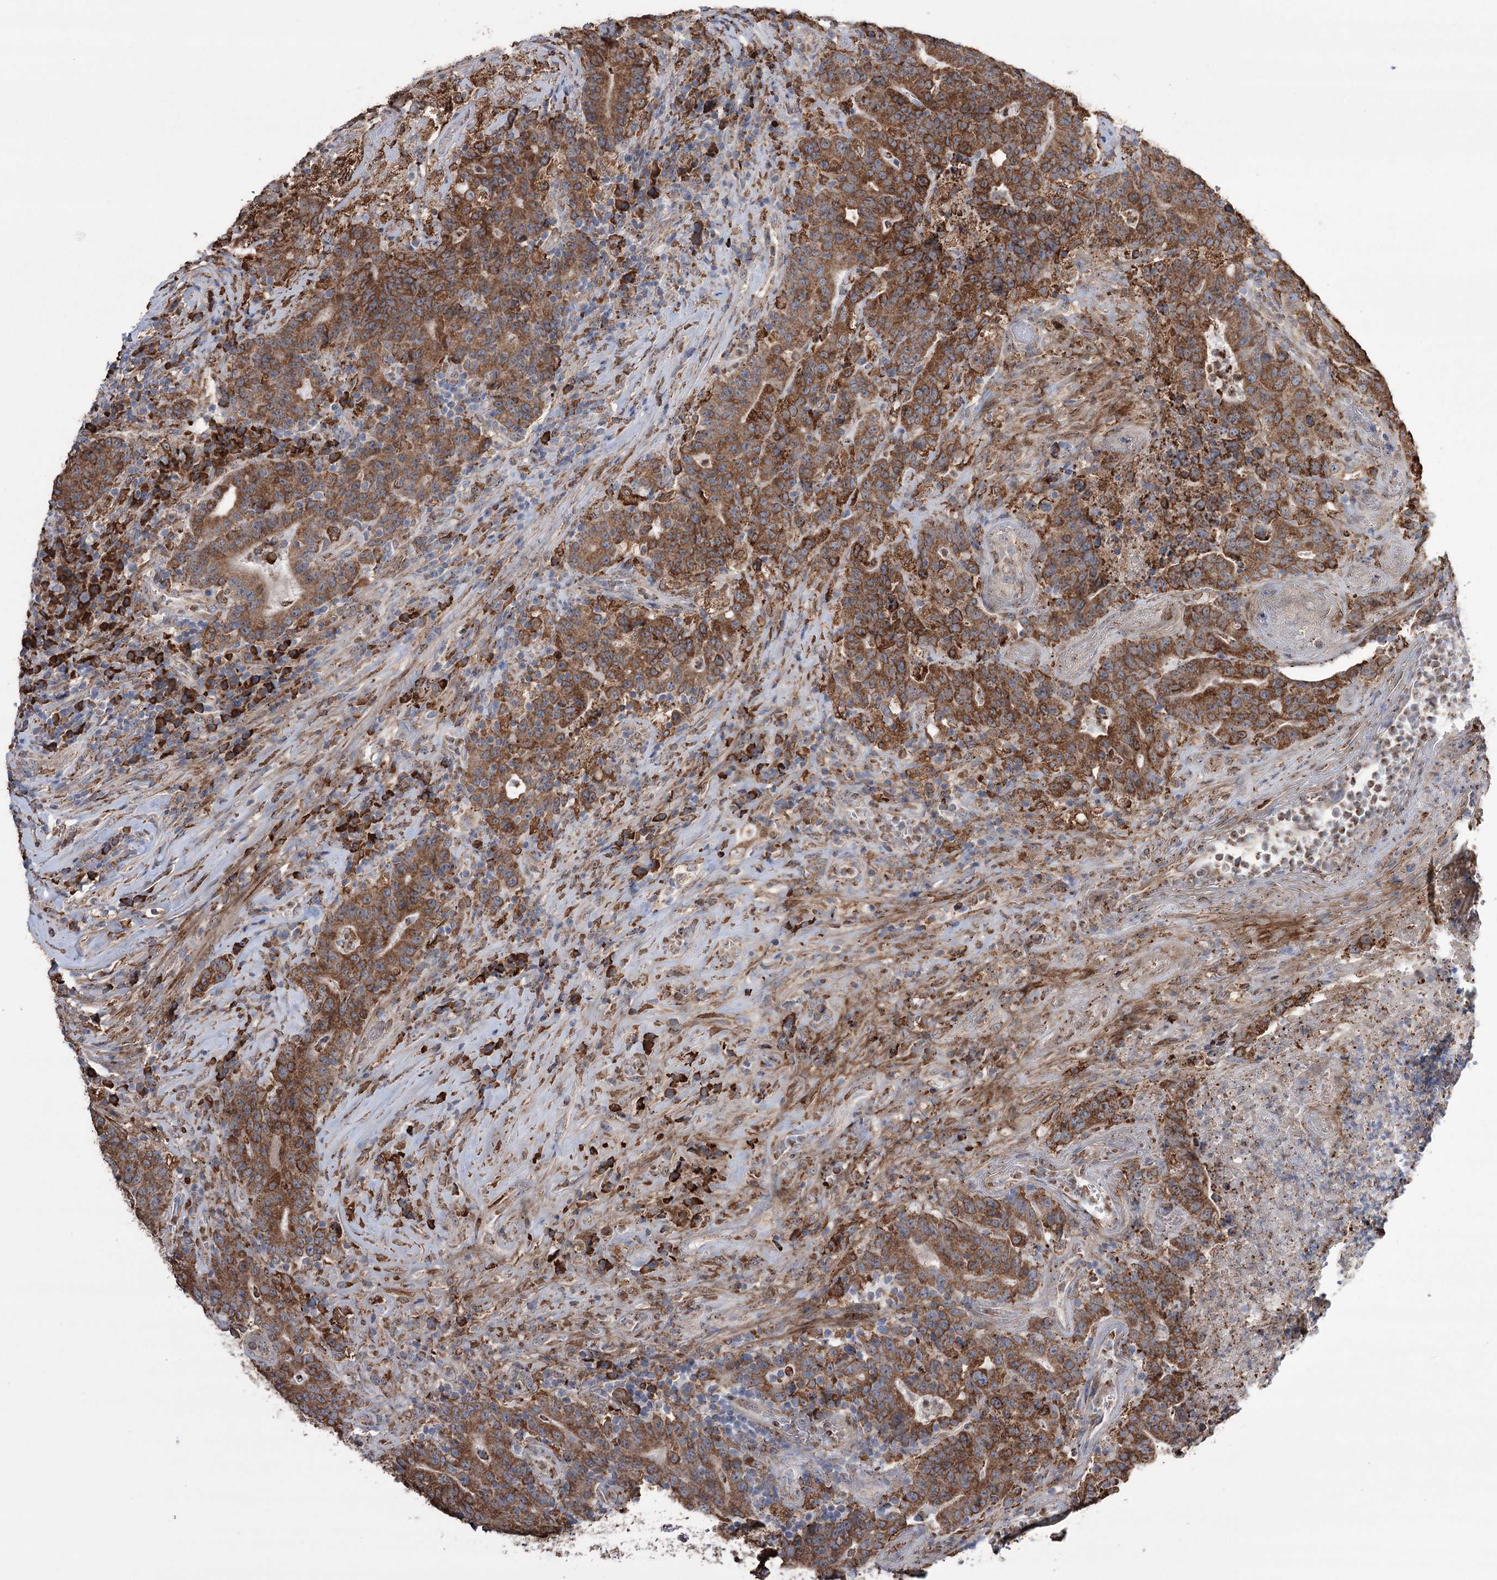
{"staining": {"intensity": "strong", "quantity": ">75%", "location": "cytoplasmic/membranous"}, "tissue": "colorectal cancer", "cell_type": "Tumor cells", "image_type": "cancer", "snomed": [{"axis": "morphology", "description": "Adenocarcinoma, NOS"}, {"axis": "topography", "description": "Colon"}], "caption": "Immunohistochemical staining of colorectal cancer (adenocarcinoma) exhibits high levels of strong cytoplasmic/membranous staining in about >75% of tumor cells. (Stains: DAB in brown, nuclei in blue, Microscopy: brightfield microscopy at high magnification).", "gene": "TRIM71", "patient": {"sex": "female", "age": 75}}